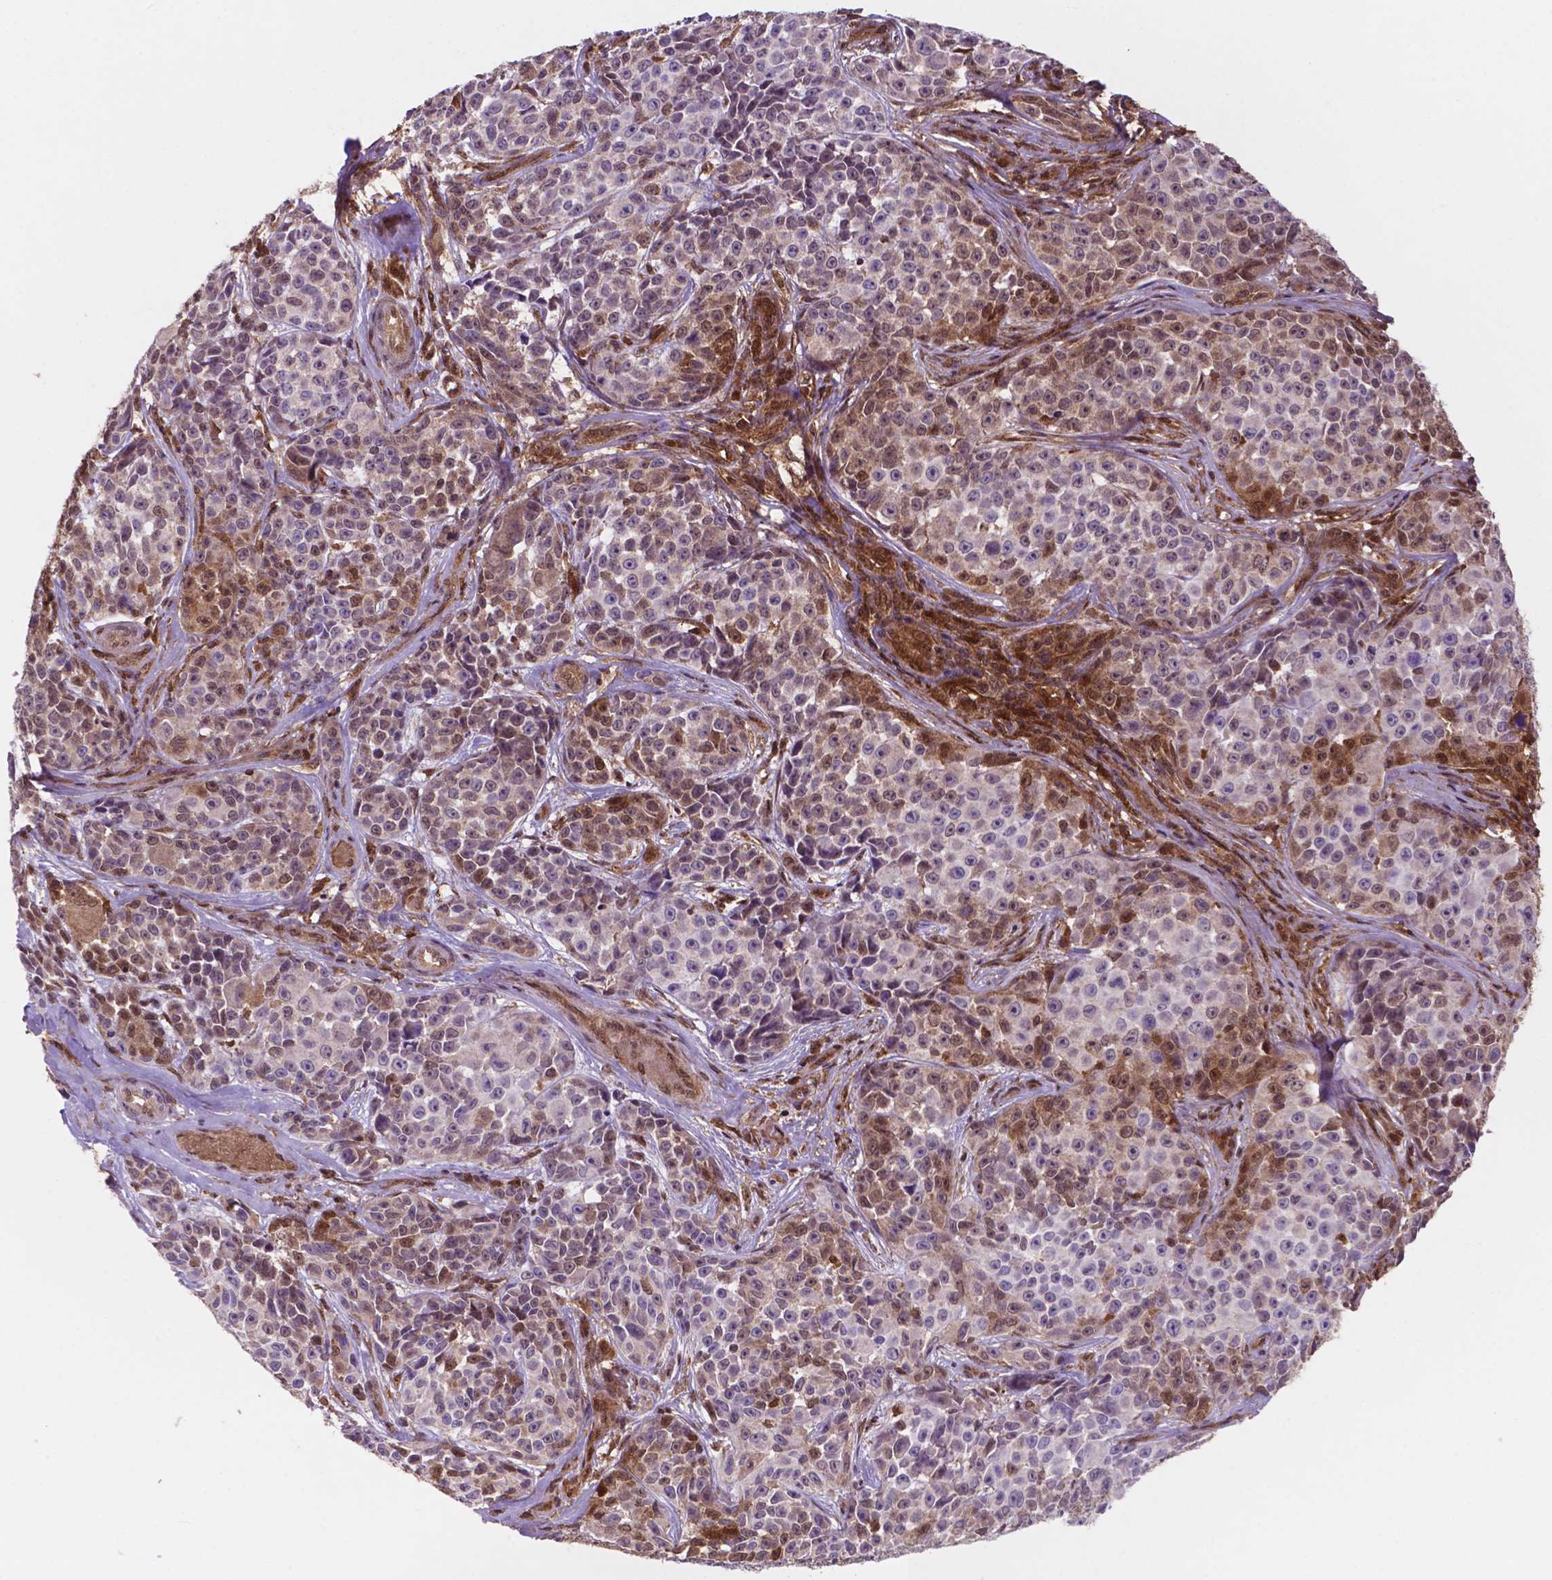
{"staining": {"intensity": "moderate", "quantity": "<25%", "location": "cytoplasmic/membranous,nuclear"}, "tissue": "melanoma", "cell_type": "Tumor cells", "image_type": "cancer", "snomed": [{"axis": "morphology", "description": "Malignant melanoma, NOS"}, {"axis": "topography", "description": "Skin"}], "caption": "High-magnification brightfield microscopy of malignant melanoma stained with DAB (brown) and counterstained with hematoxylin (blue). tumor cells exhibit moderate cytoplasmic/membranous and nuclear staining is identified in approximately<25% of cells. The staining was performed using DAB to visualize the protein expression in brown, while the nuclei were stained in blue with hematoxylin (Magnification: 20x).", "gene": "UBE2L6", "patient": {"sex": "female", "age": 88}}